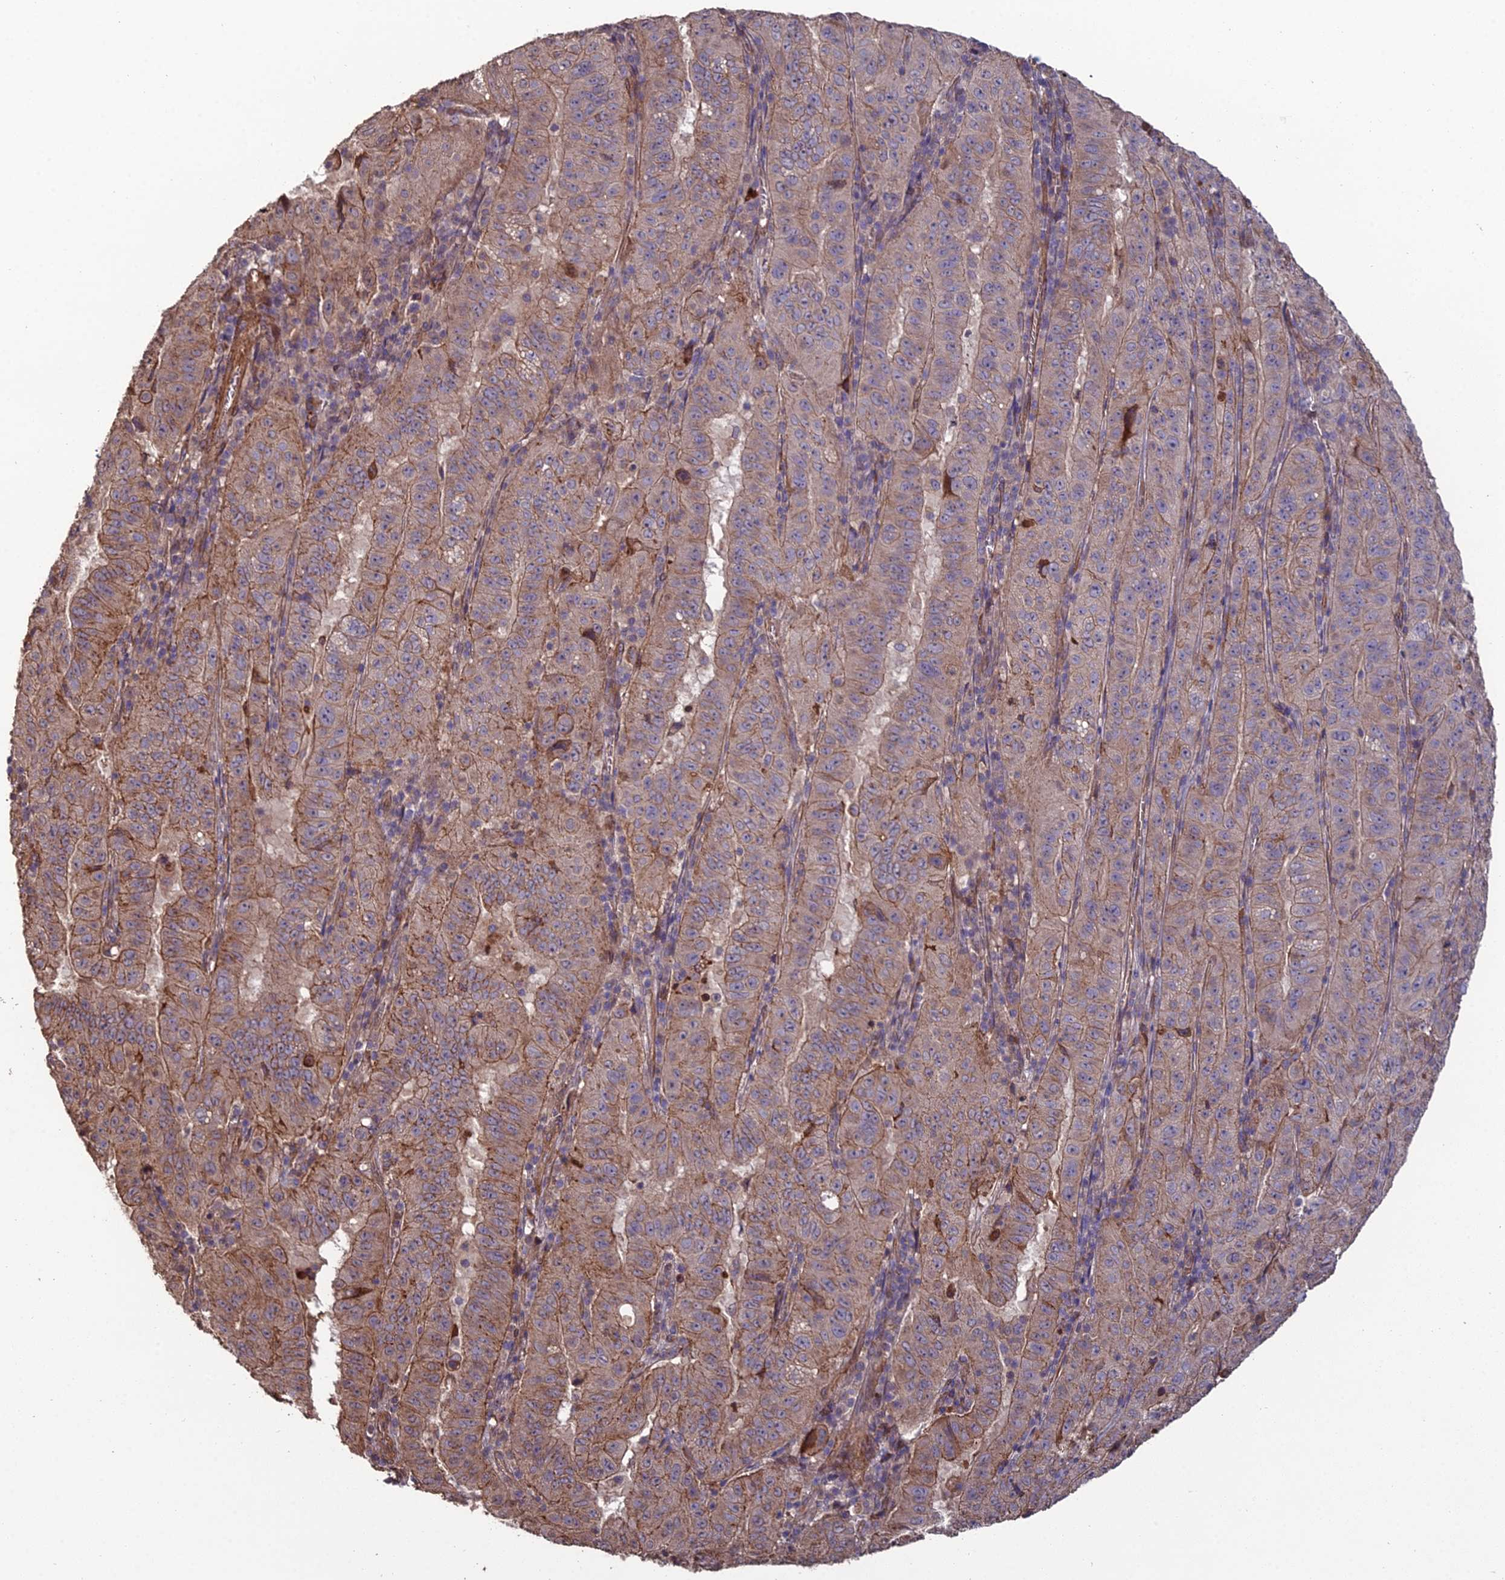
{"staining": {"intensity": "moderate", "quantity": "<25%", "location": "cytoplasmic/membranous"}, "tissue": "pancreatic cancer", "cell_type": "Tumor cells", "image_type": "cancer", "snomed": [{"axis": "morphology", "description": "Adenocarcinoma, NOS"}, {"axis": "topography", "description": "Pancreas"}], "caption": "Immunohistochemistry of human pancreatic cancer (adenocarcinoma) demonstrates low levels of moderate cytoplasmic/membranous positivity in approximately <25% of tumor cells.", "gene": "ATP6V0A2", "patient": {"sex": "male", "age": 63}}